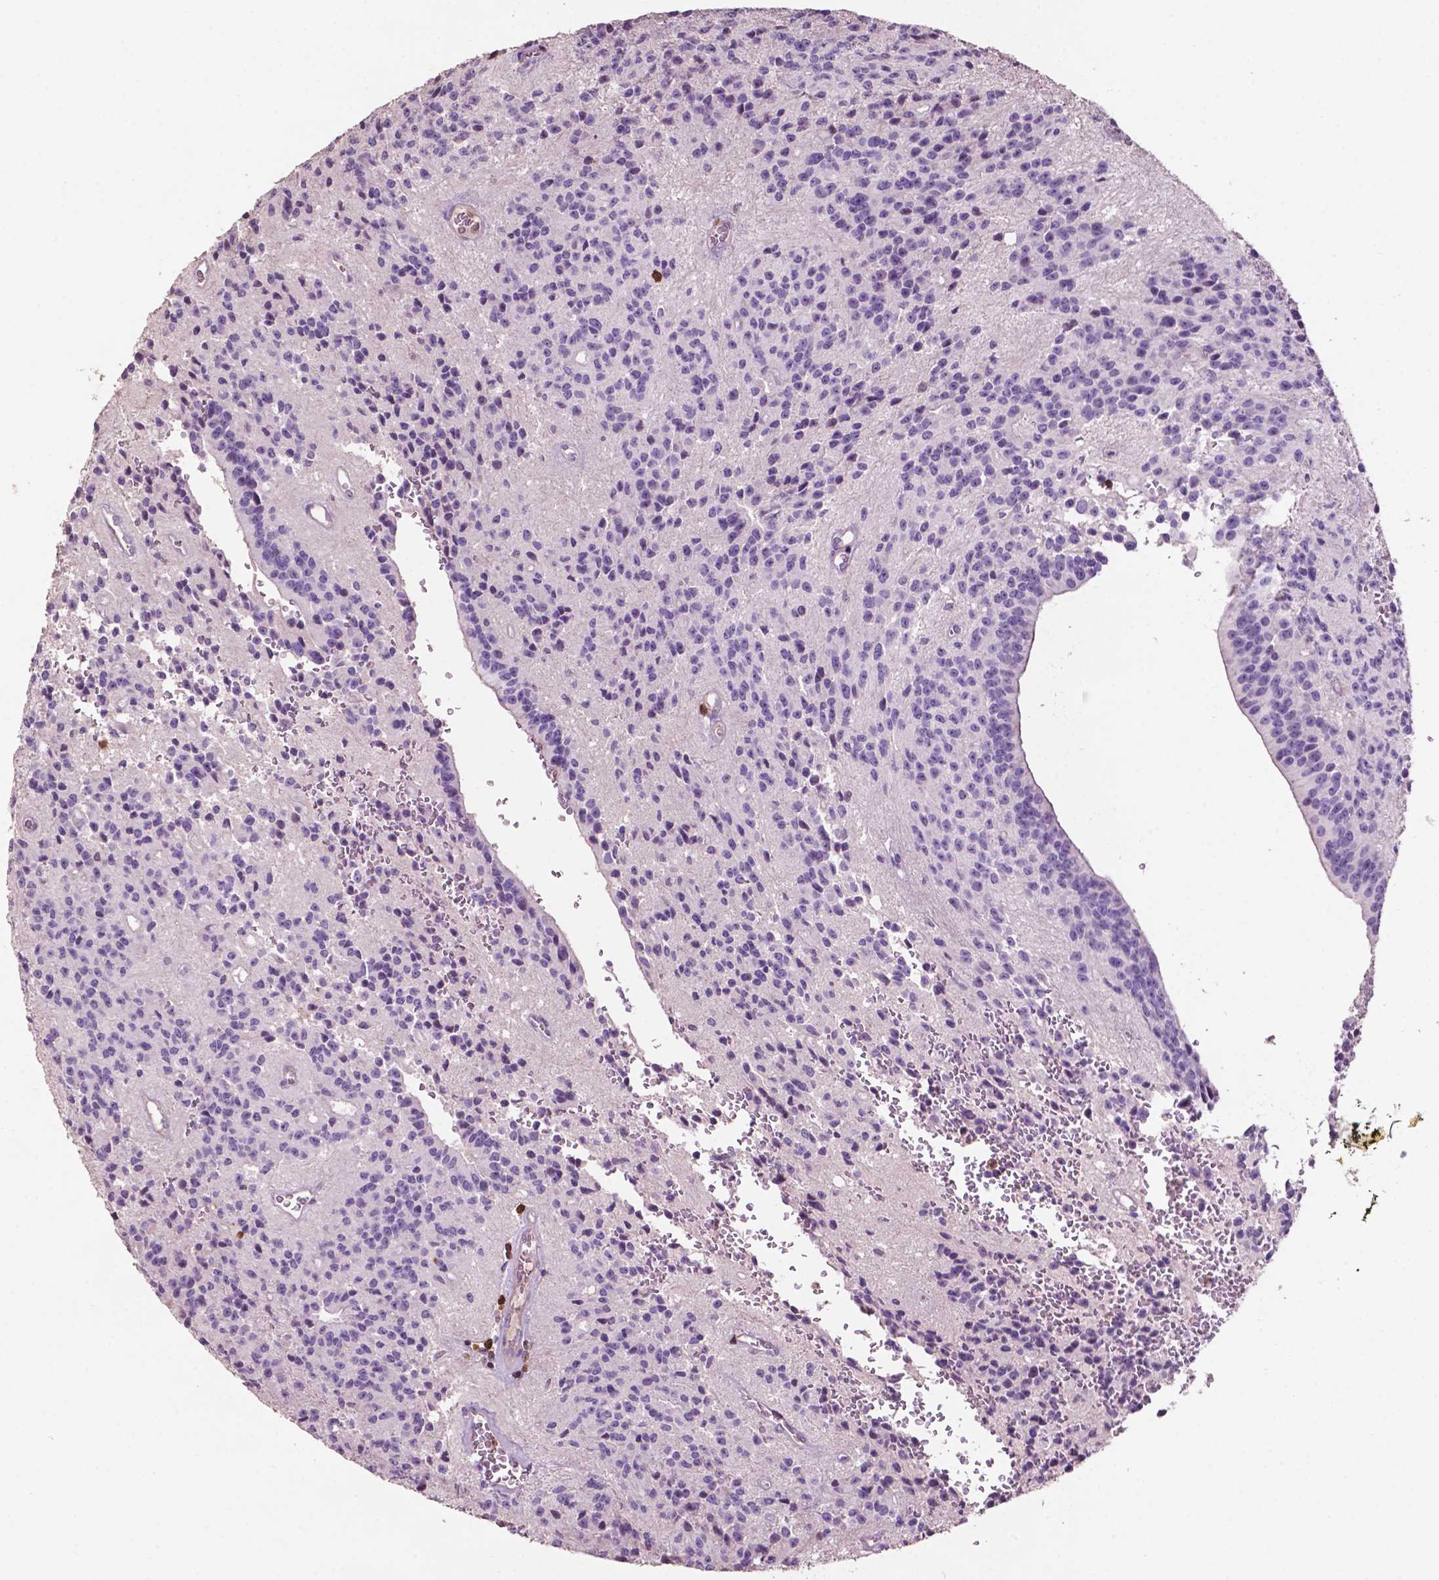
{"staining": {"intensity": "negative", "quantity": "none", "location": "none"}, "tissue": "glioma", "cell_type": "Tumor cells", "image_type": "cancer", "snomed": [{"axis": "morphology", "description": "Glioma, malignant, Low grade"}, {"axis": "topography", "description": "Brain"}], "caption": "The micrograph reveals no significant staining in tumor cells of glioma. The staining is performed using DAB (3,3'-diaminobenzidine) brown chromogen with nuclei counter-stained in using hematoxylin.", "gene": "TBC1D10C", "patient": {"sex": "male", "age": 31}}